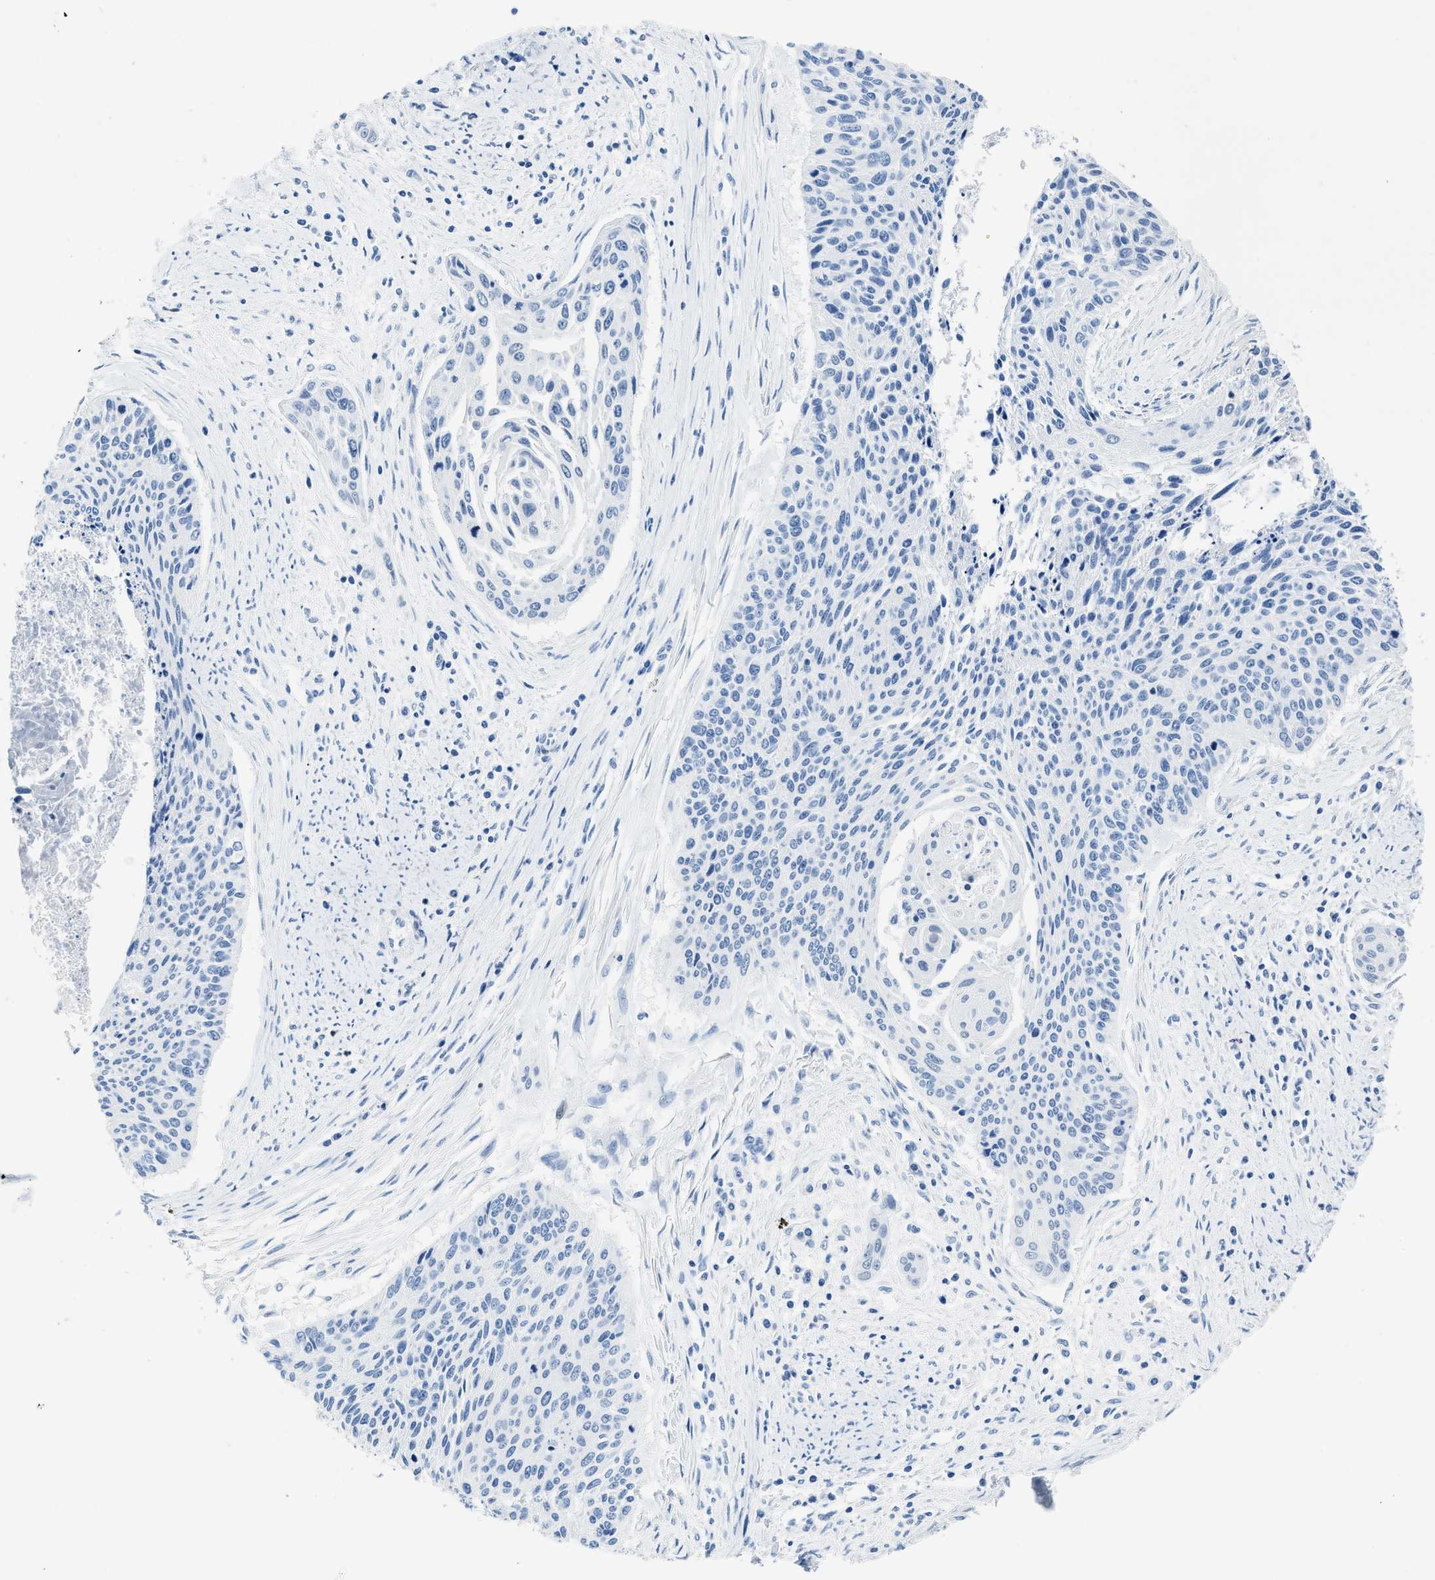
{"staining": {"intensity": "negative", "quantity": "none", "location": "none"}, "tissue": "cervical cancer", "cell_type": "Tumor cells", "image_type": "cancer", "snomed": [{"axis": "morphology", "description": "Squamous cell carcinoma, NOS"}, {"axis": "topography", "description": "Cervix"}], "caption": "A high-resolution photomicrograph shows immunohistochemistry (IHC) staining of squamous cell carcinoma (cervical), which shows no significant positivity in tumor cells.", "gene": "NFATC2", "patient": {"sex": "female", "age": 55}}